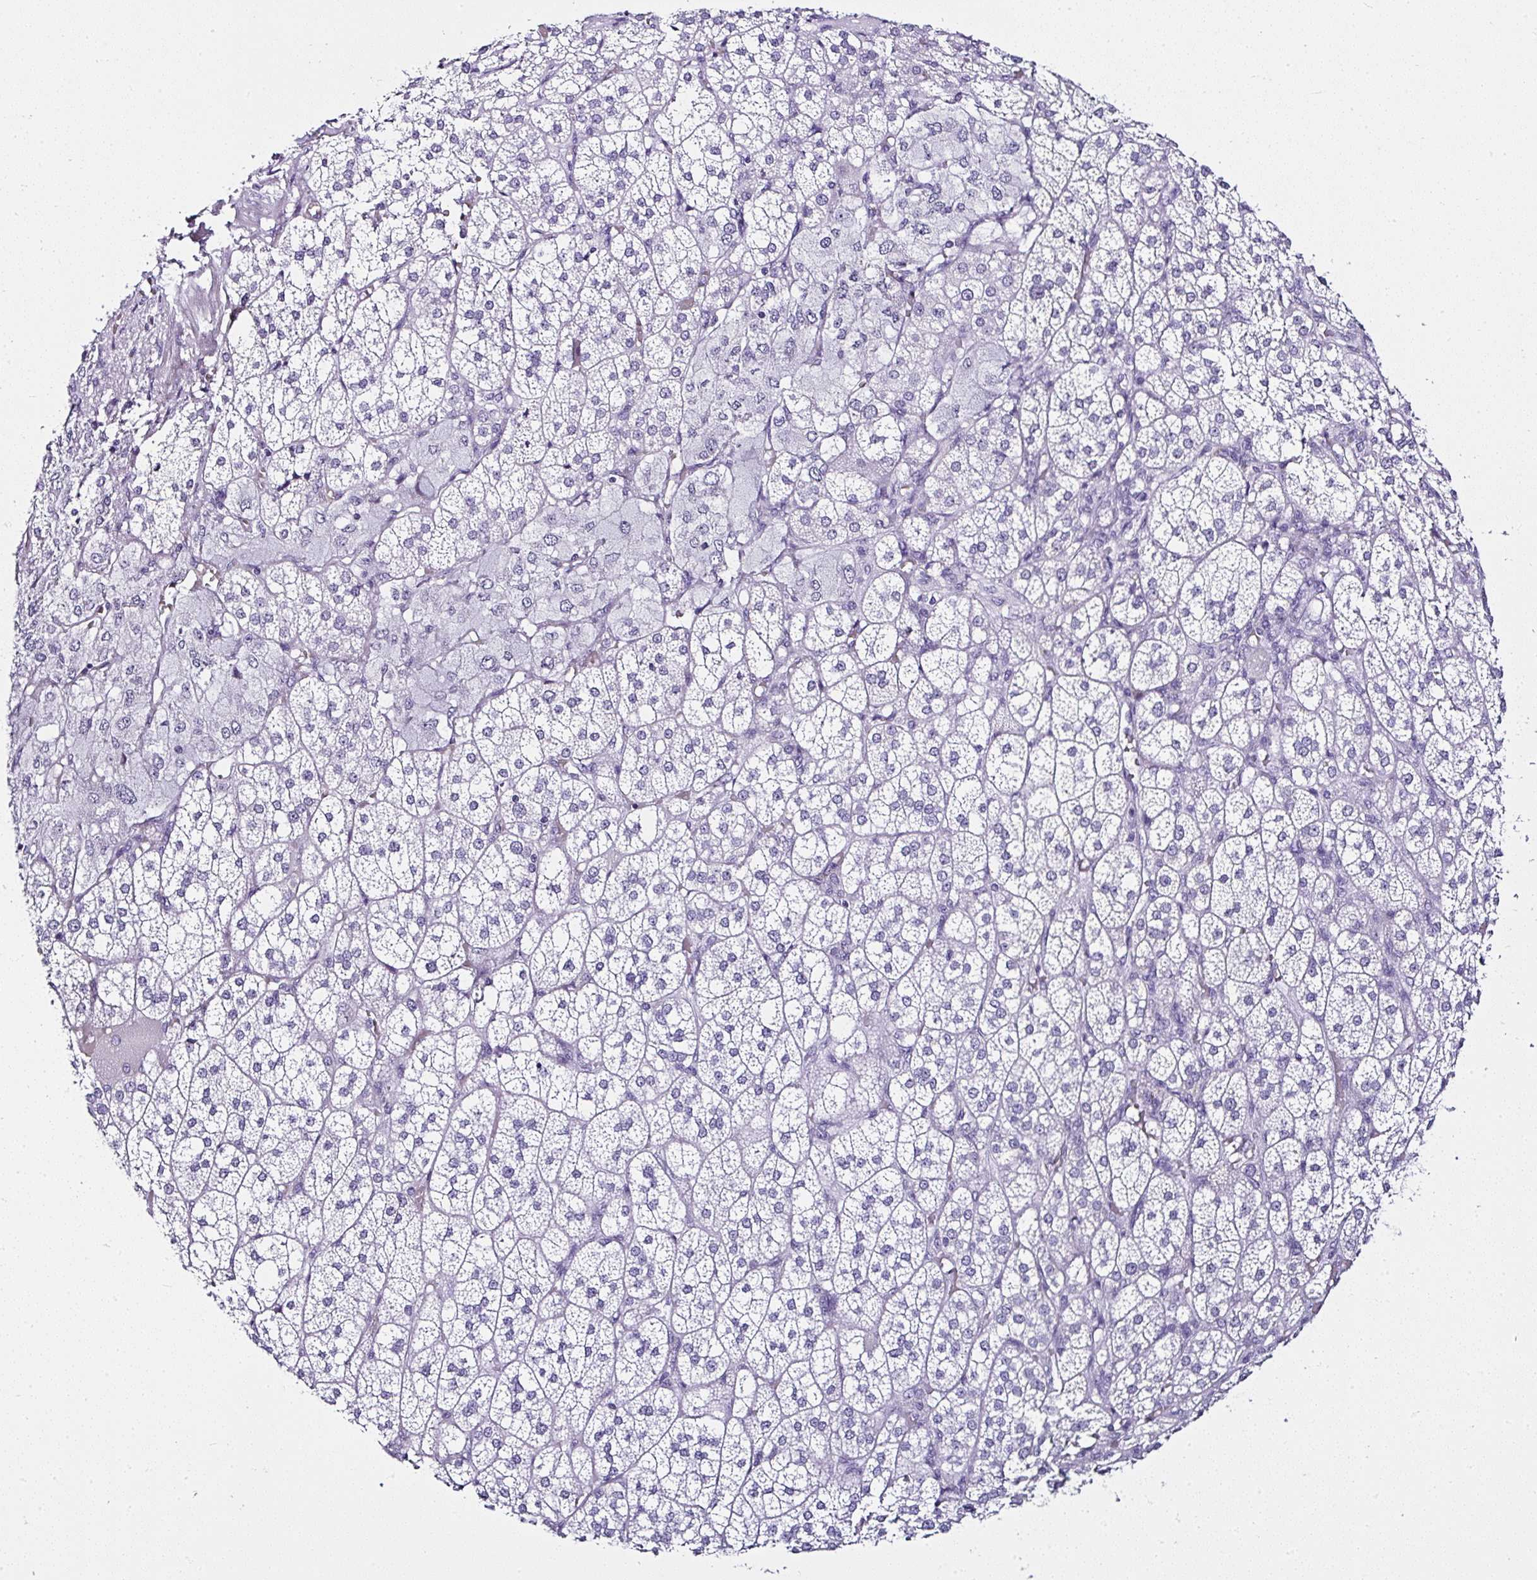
{"staining": {"intensity": "negative", "quantity": "none", "location": "none"}, "tissue": "adrenal gland", "cell_type": "Glandular cells", "image_type": "normal", "snomed": [{"axis": "morphology", "description": "Normal tissue, NOS"}, {"axis": "topography", "description": "Adrenal gland"}], "caption": "IHC image of benign adrenal gland: human adrenal gland stained with DAB shows no significant protein staining in glandular cells.", "gene": "SERPINB3", "patient": {"sex": "female", "age": 60}}